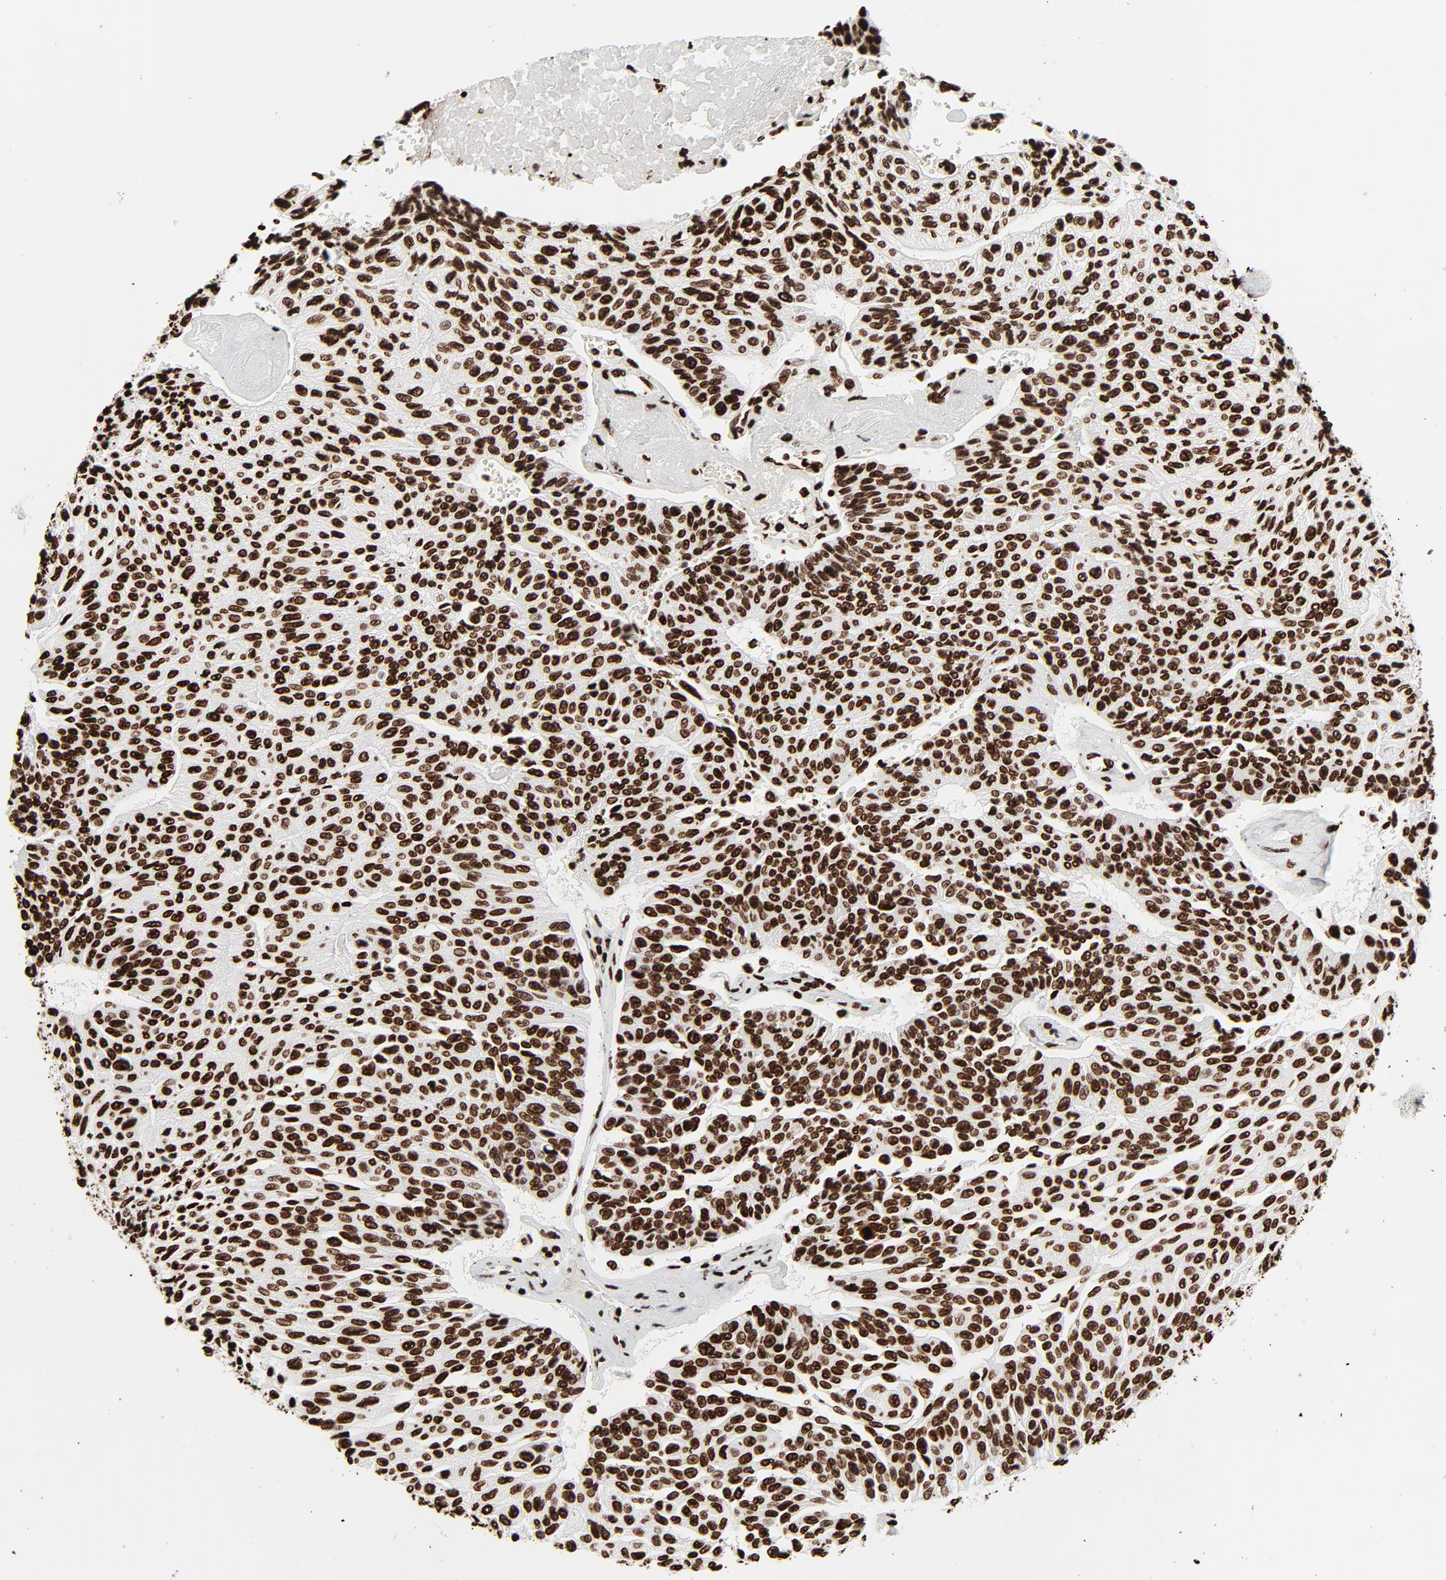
{"staining": {"intensity": "strong", "quantity": ">75%", "location": "nuclear"}, "tissue": "urothelial cancer", "cell_type": "Tumor cells", "image_type": "cancer", "snomed": [{"axis": "morphology", "description": "Urothelial carcinoma, High grade"}, {"axis": "topography", "description": "Urinary bladder"}], "caption": "The immunohistochemical stain labels strong nuclear positivity in tumor cells of urothelial carcinoma (high-grade) tissue.", "gene": "H3-4", "patient": {"sex": "male", "age": 66}}